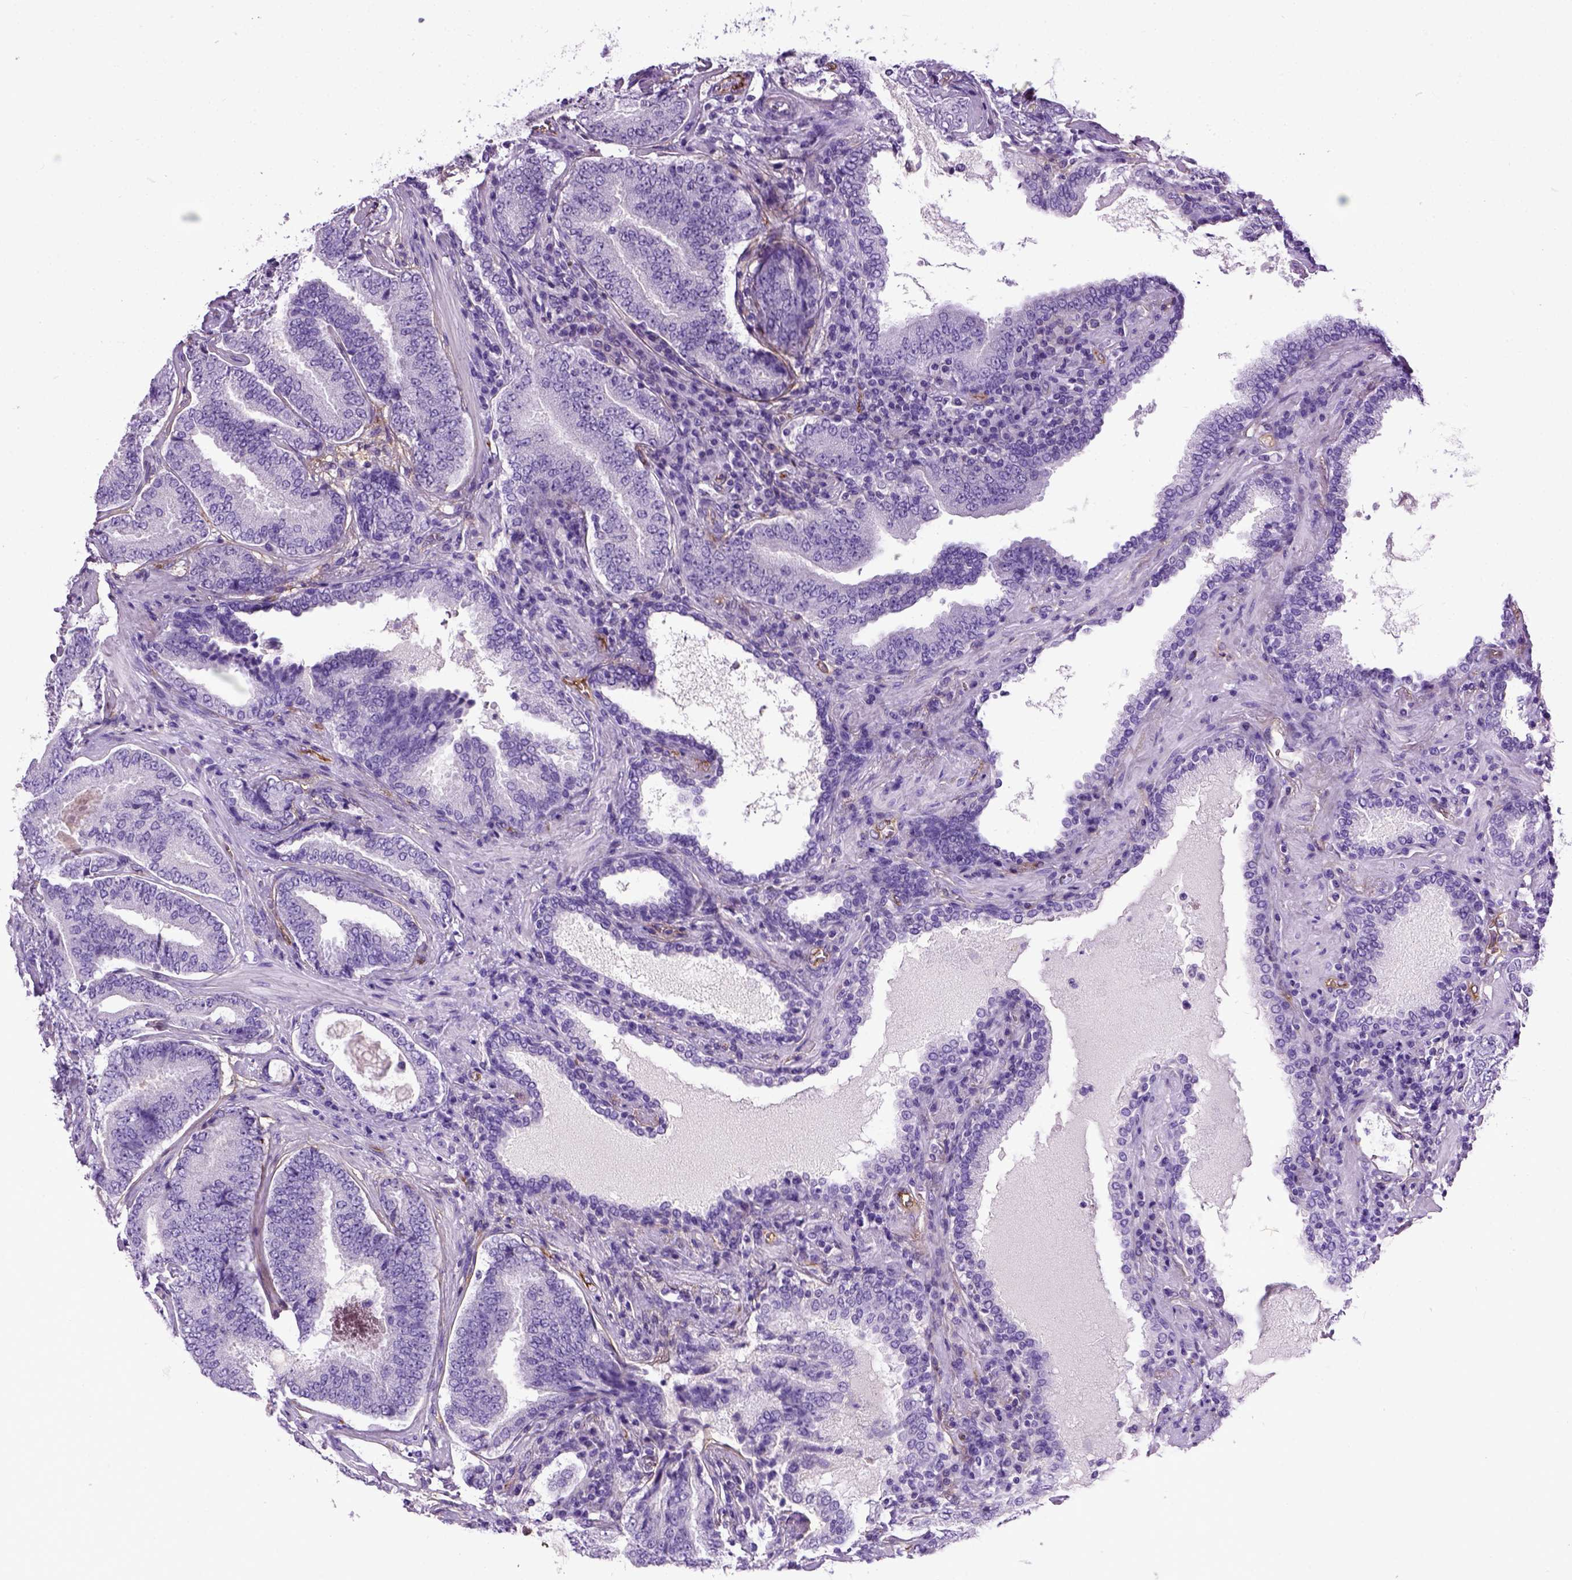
{"staining": {"intensity": "negative", "quantity": "none", "location": "none"}, "tissue": "prostate cancer", "cell_type": "Tumor cells", "image_type": "cancer", "snomed": [{"axis": "morphology", "description": "Adenocarcinoma, NOS"}, {"axis": "topography", "description": "Prostate"}], "caption": "Tumor cells show no significant positivity in adenocarcinoma (prostate).", "gene": "ENG", "patient": {"sex": "male", "age": 64}}